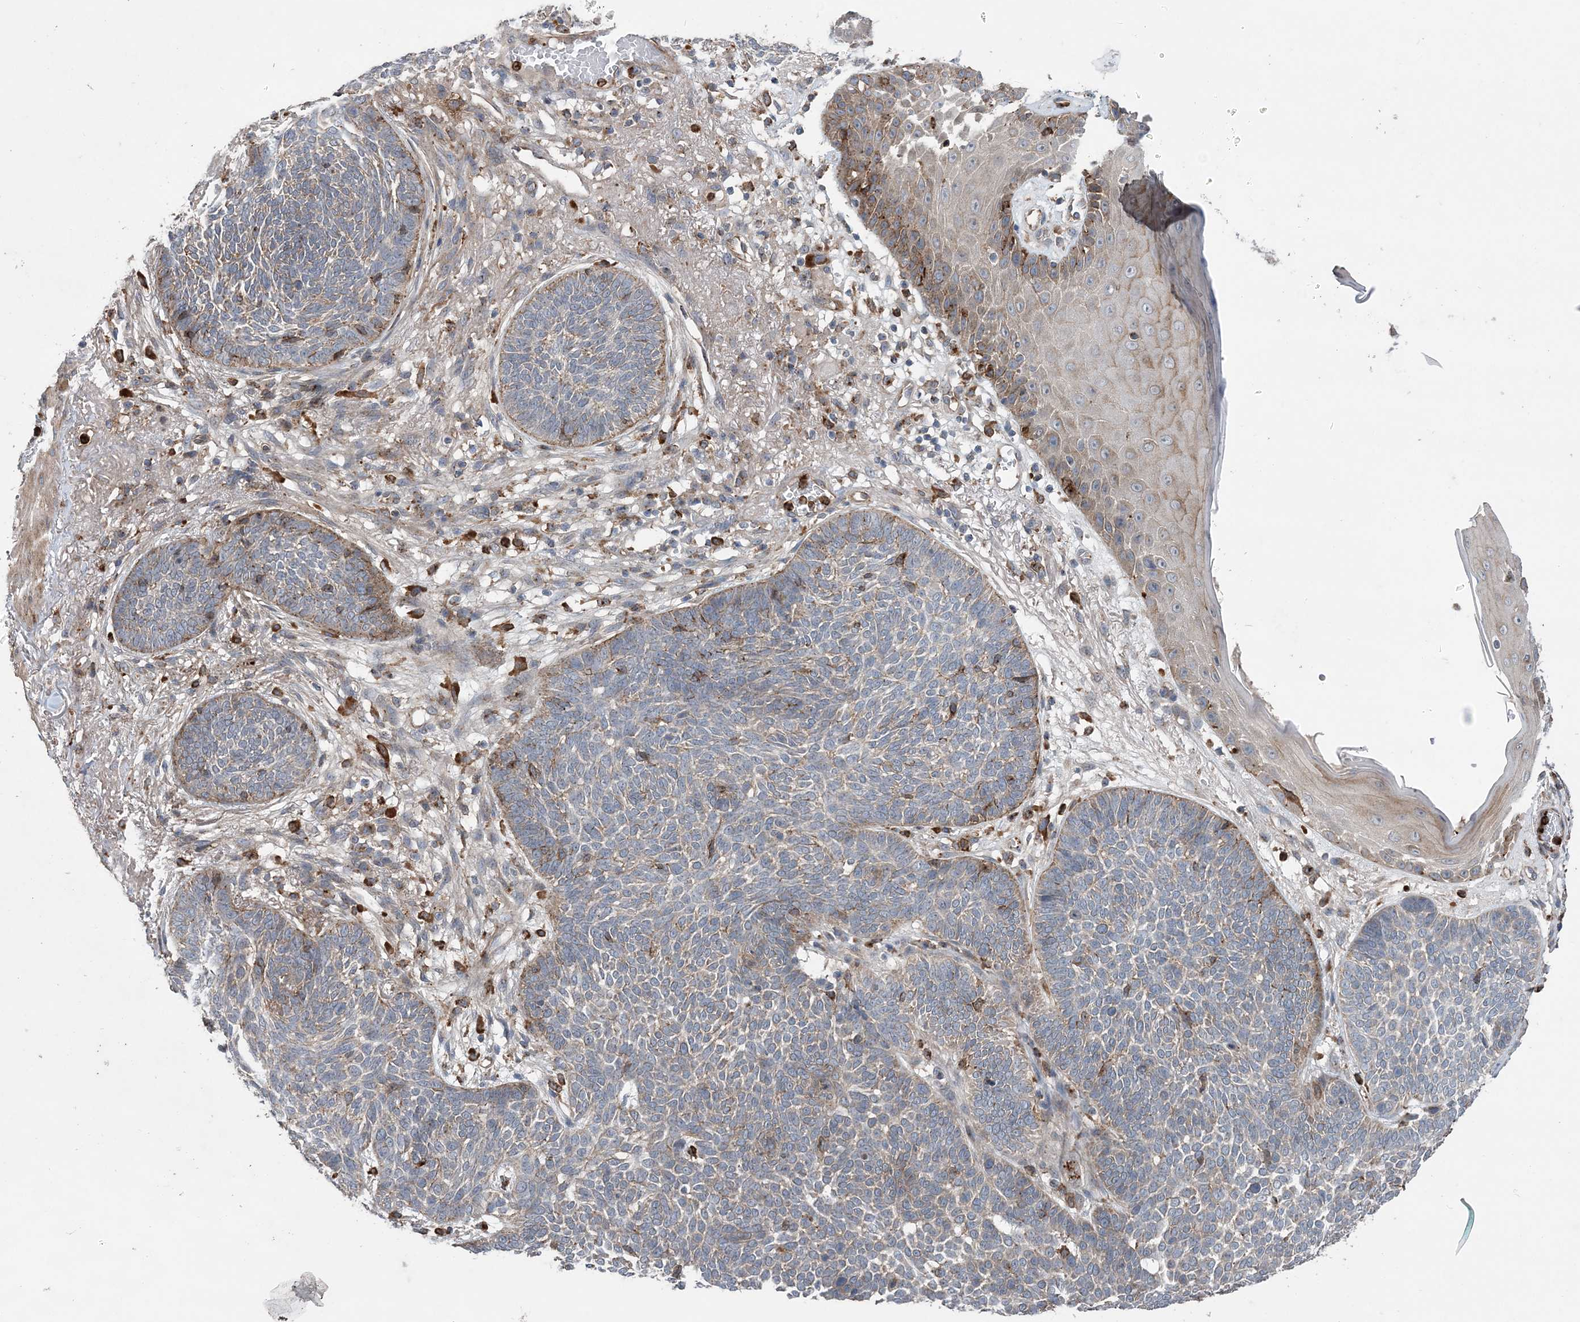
{"staining": {"intensity": "weak", "quantity": "<25%", "location": "cytoplasmic/membranous"}, "tissue": "skin cancer", "cell_type": "Tumor cells", "image_type": "cancer", "snomed": [{"axis": "morphology", "description": "Normal tissue, NOS"}, {"axis": "morphology", "description": "Basal cell carcinoma"}, {"axis": "topography", "description": "Skin"}], "caption": "Histopathology image shows no significant protein expression in tumor cells of basal cell carcinoma (skin).", "gene": "PTTG1IP", "patient": {"sex": "male", "age": 64}}